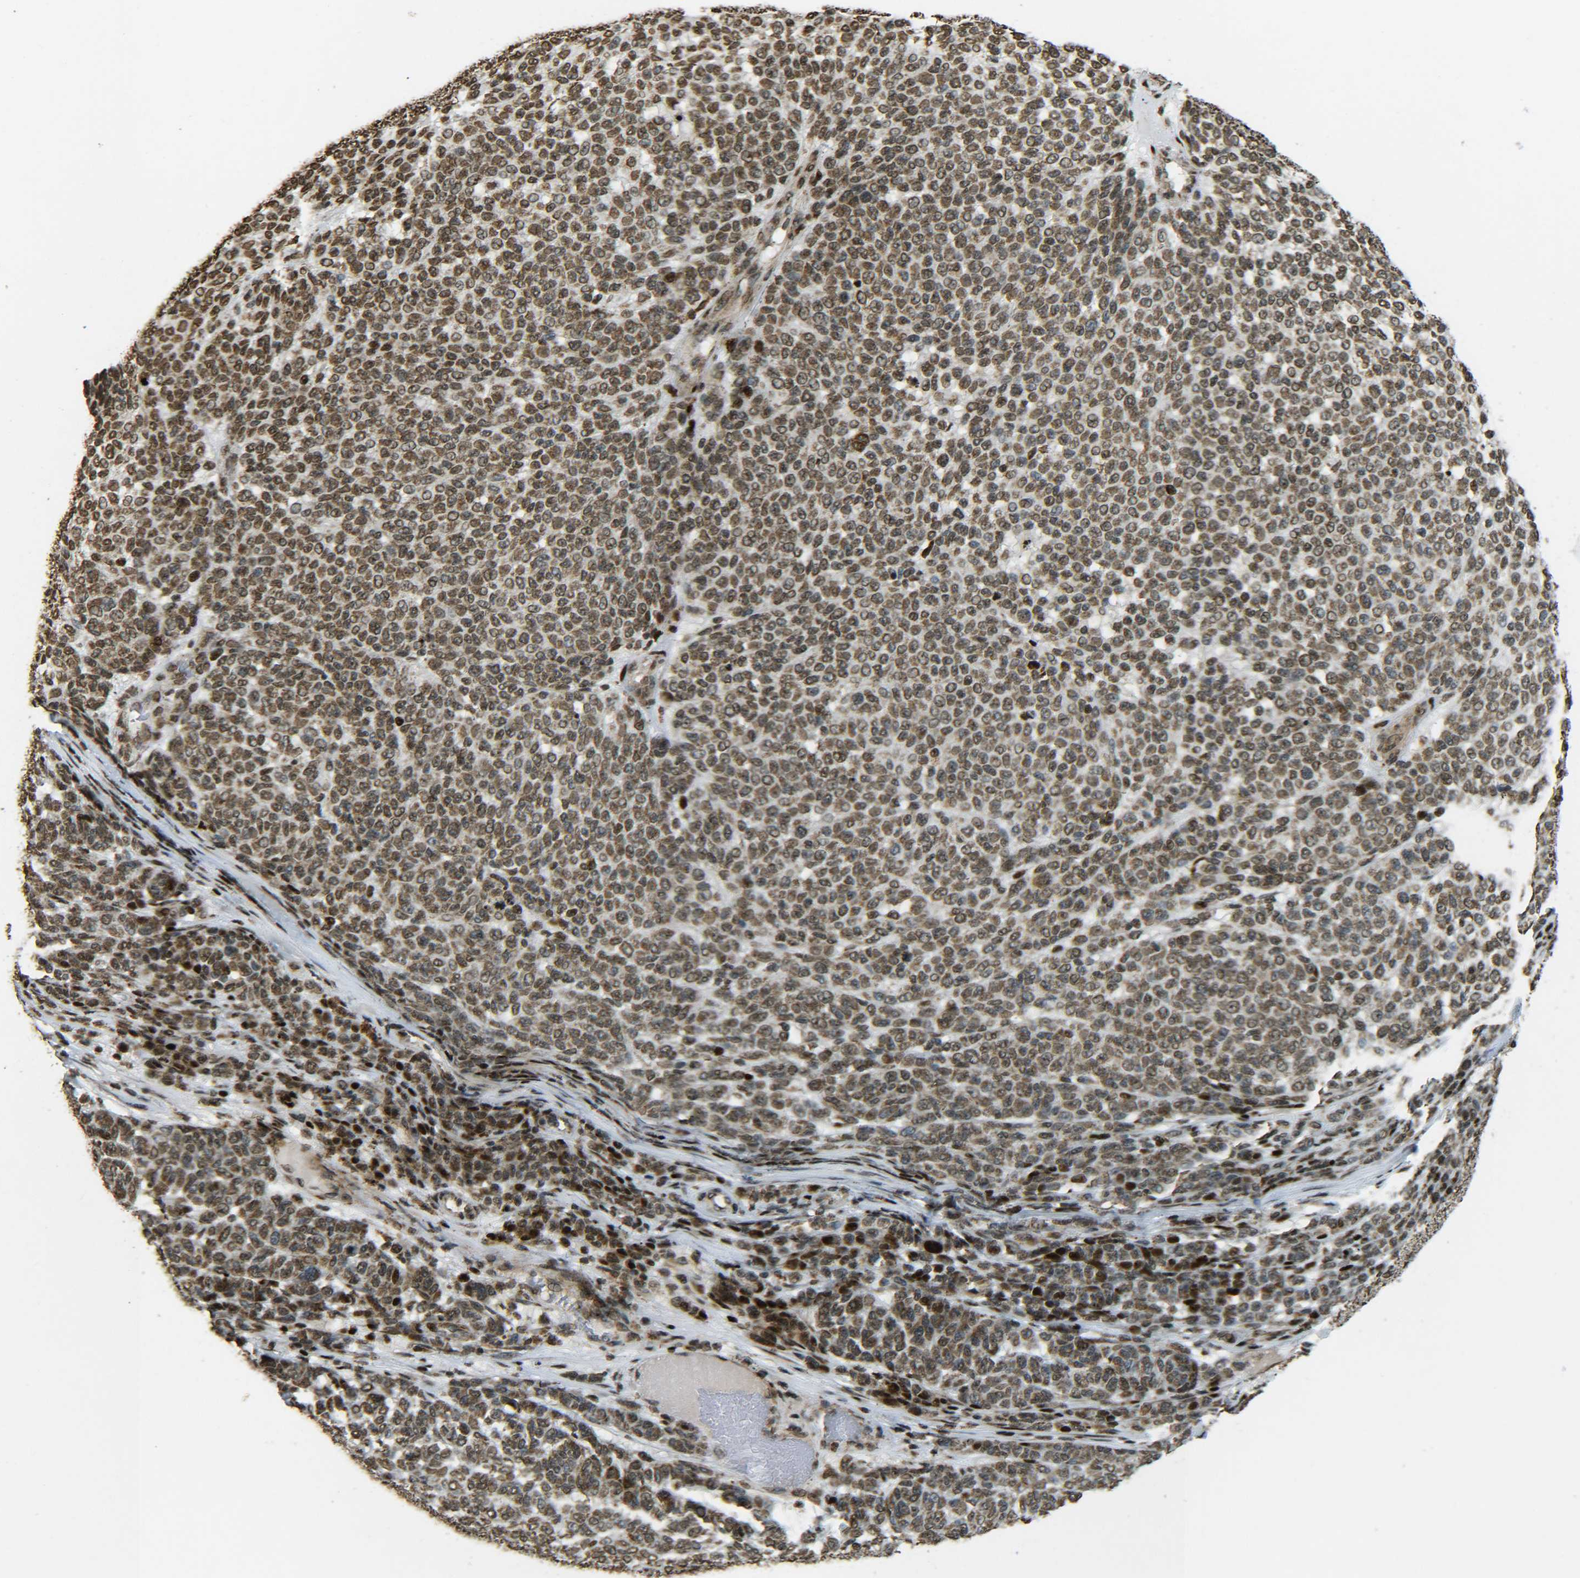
{"staining": {"intensity": "moderate", "quantity": ">75%", "location": "cytoplasmic/membranous,nuclear"}, "tissue": "melanoma", "cell_type": "Tumor cells", "image_type": "cancer", "snomed": [{"axis": "morphology", "description": "Malignant melanoma, NOS"}, {"axis": "topography", "description": "Skin"}], "caption": "Melanoma stained for a protein (brown) demonstrates moderate cytoplasmic/membranous and nuclear positive staining in about >75% of tumor cells.", "gene": "NEUROG2", "patient": {"sex": "male", "age": 59}}